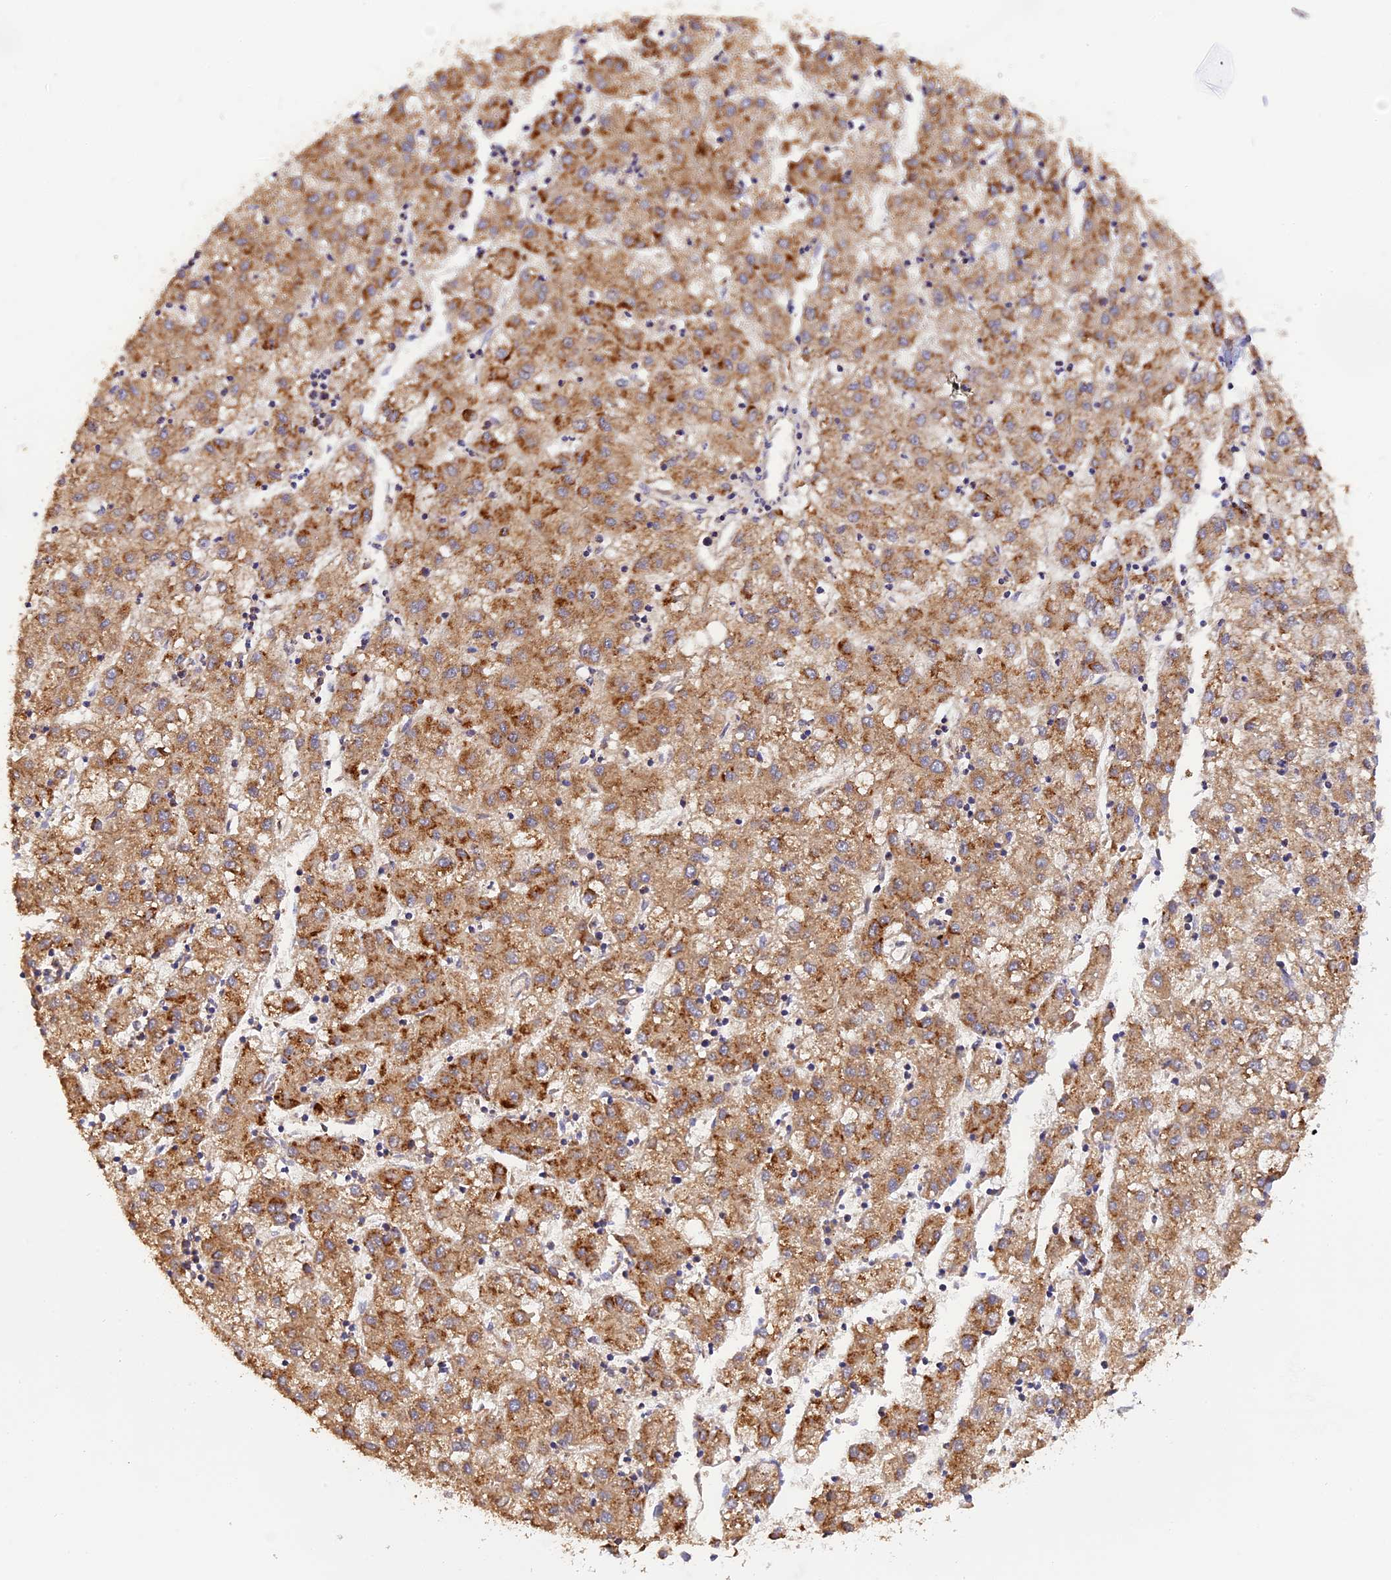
{"staining": {"intensity": "moderate", "quantity": ">75%", "location": "cytoplasmic/membranous"}, "tissue": "liver cancer", "cell_type": "Tumor cells", "image_type": "cancer", "snomed": [{"axis": "morphology", "description": "Carcinoma, Hepatocellular, NOS"}, {"axis": "topography", "description": "Liver"}], "caption": "Brown immunohistochemical staining in liver cancer exhibits moderate cytoplasmic/membranous positivity in about >75% of tumor cells.", "gene": "PEX3", "patient": {"sex": "male", "age": 72}}